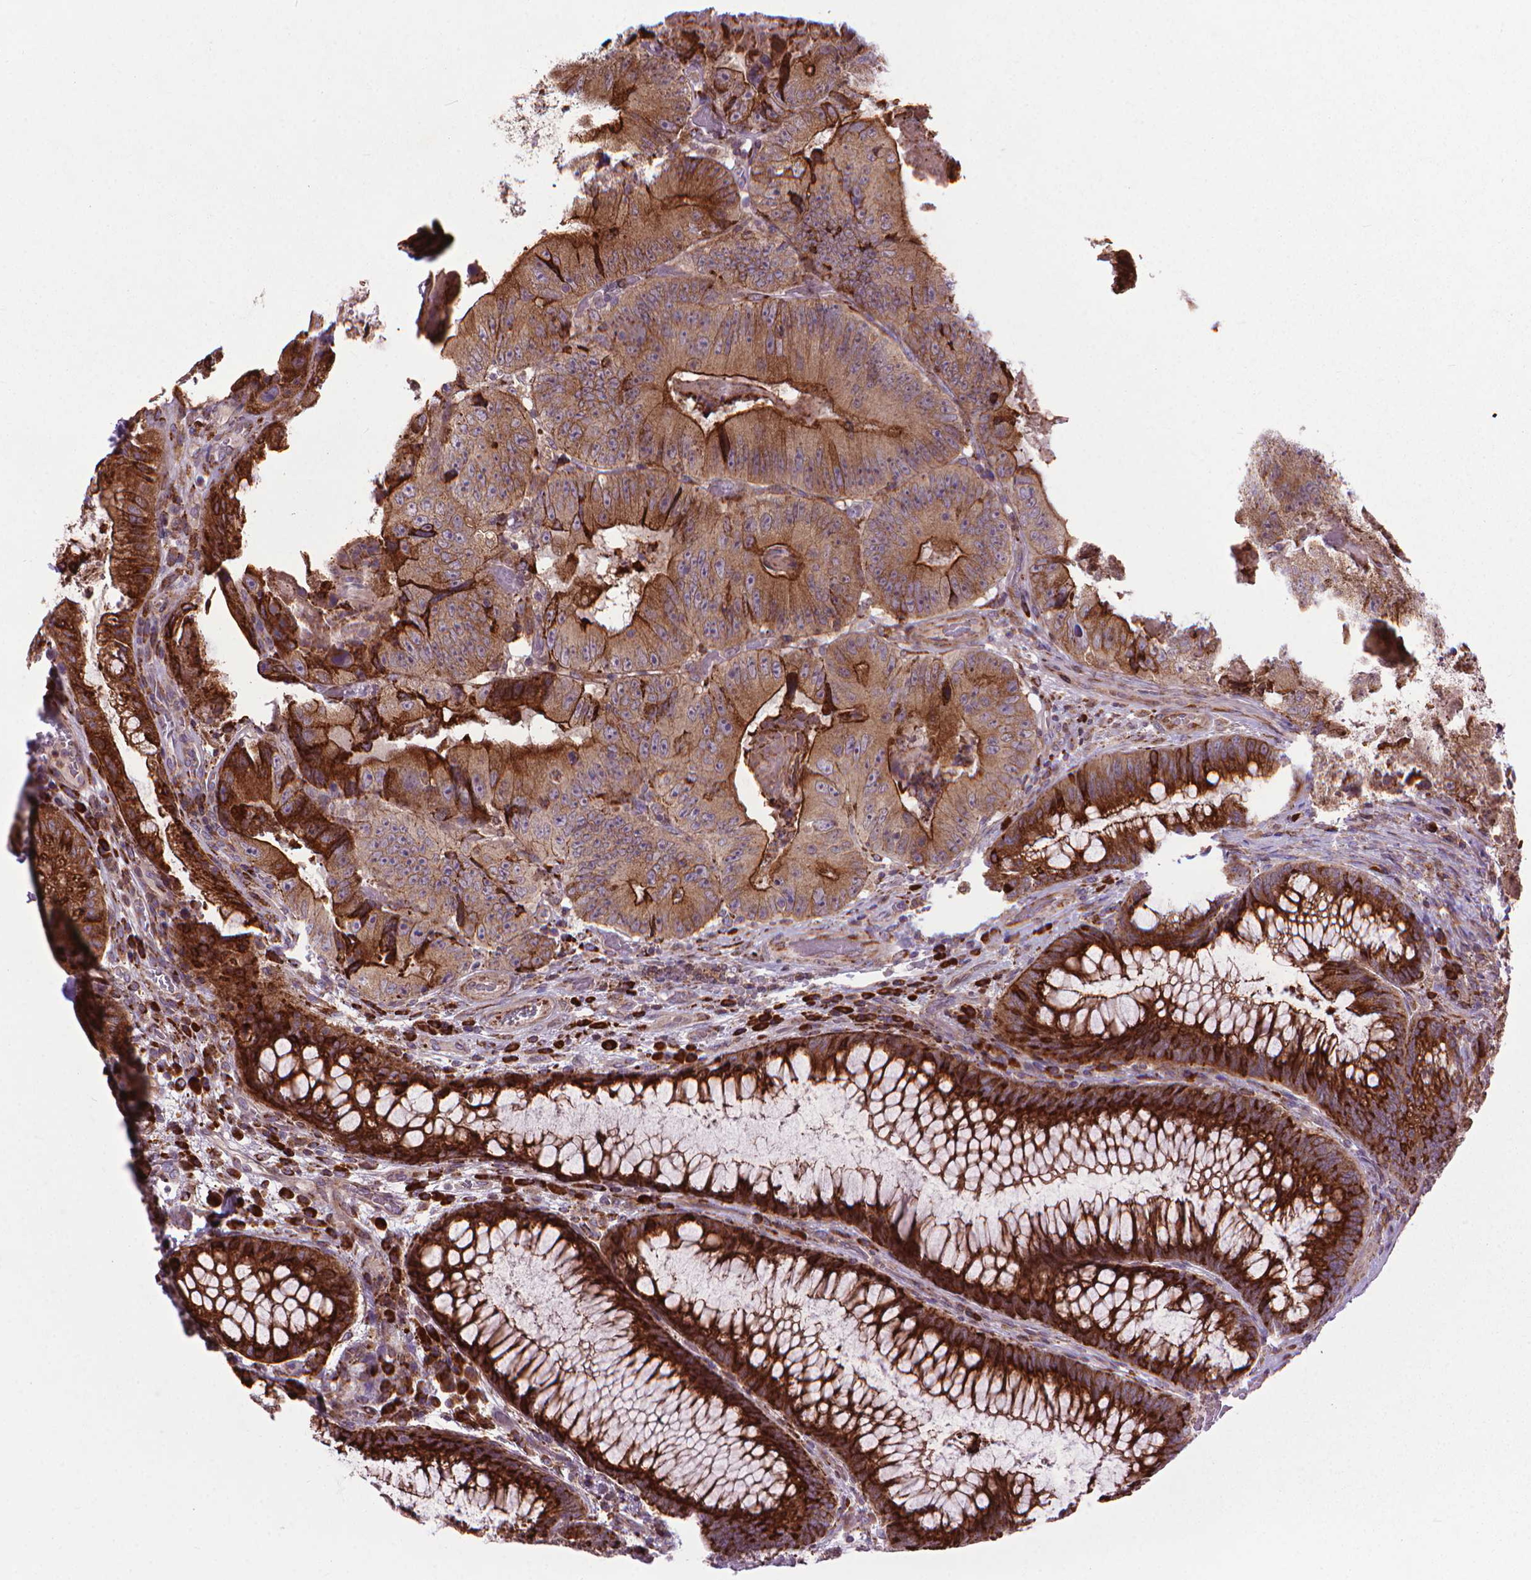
{"staining": {"intensity": "strong", "quantity": "25%-75%", "location": "cytoplasmic/membranous"}, "tissue": "colorectal cancer", "cell_type": "Tumor cells", "image_type": "cancer", "snomed": [{"axis": "morphology", "description": "Adenocarcinoma, NOS"}, {"axis": "topography", "description": "Colon"}], "caption": "Human colorectal adenocarcinoma stained with a brown dye exhibits strong cytoplasmic/membranous positive positivity in approximately 25%-75% of tumor cells.", "gene": "MYH14", "patient": {"sex": "female", "age": 86}}